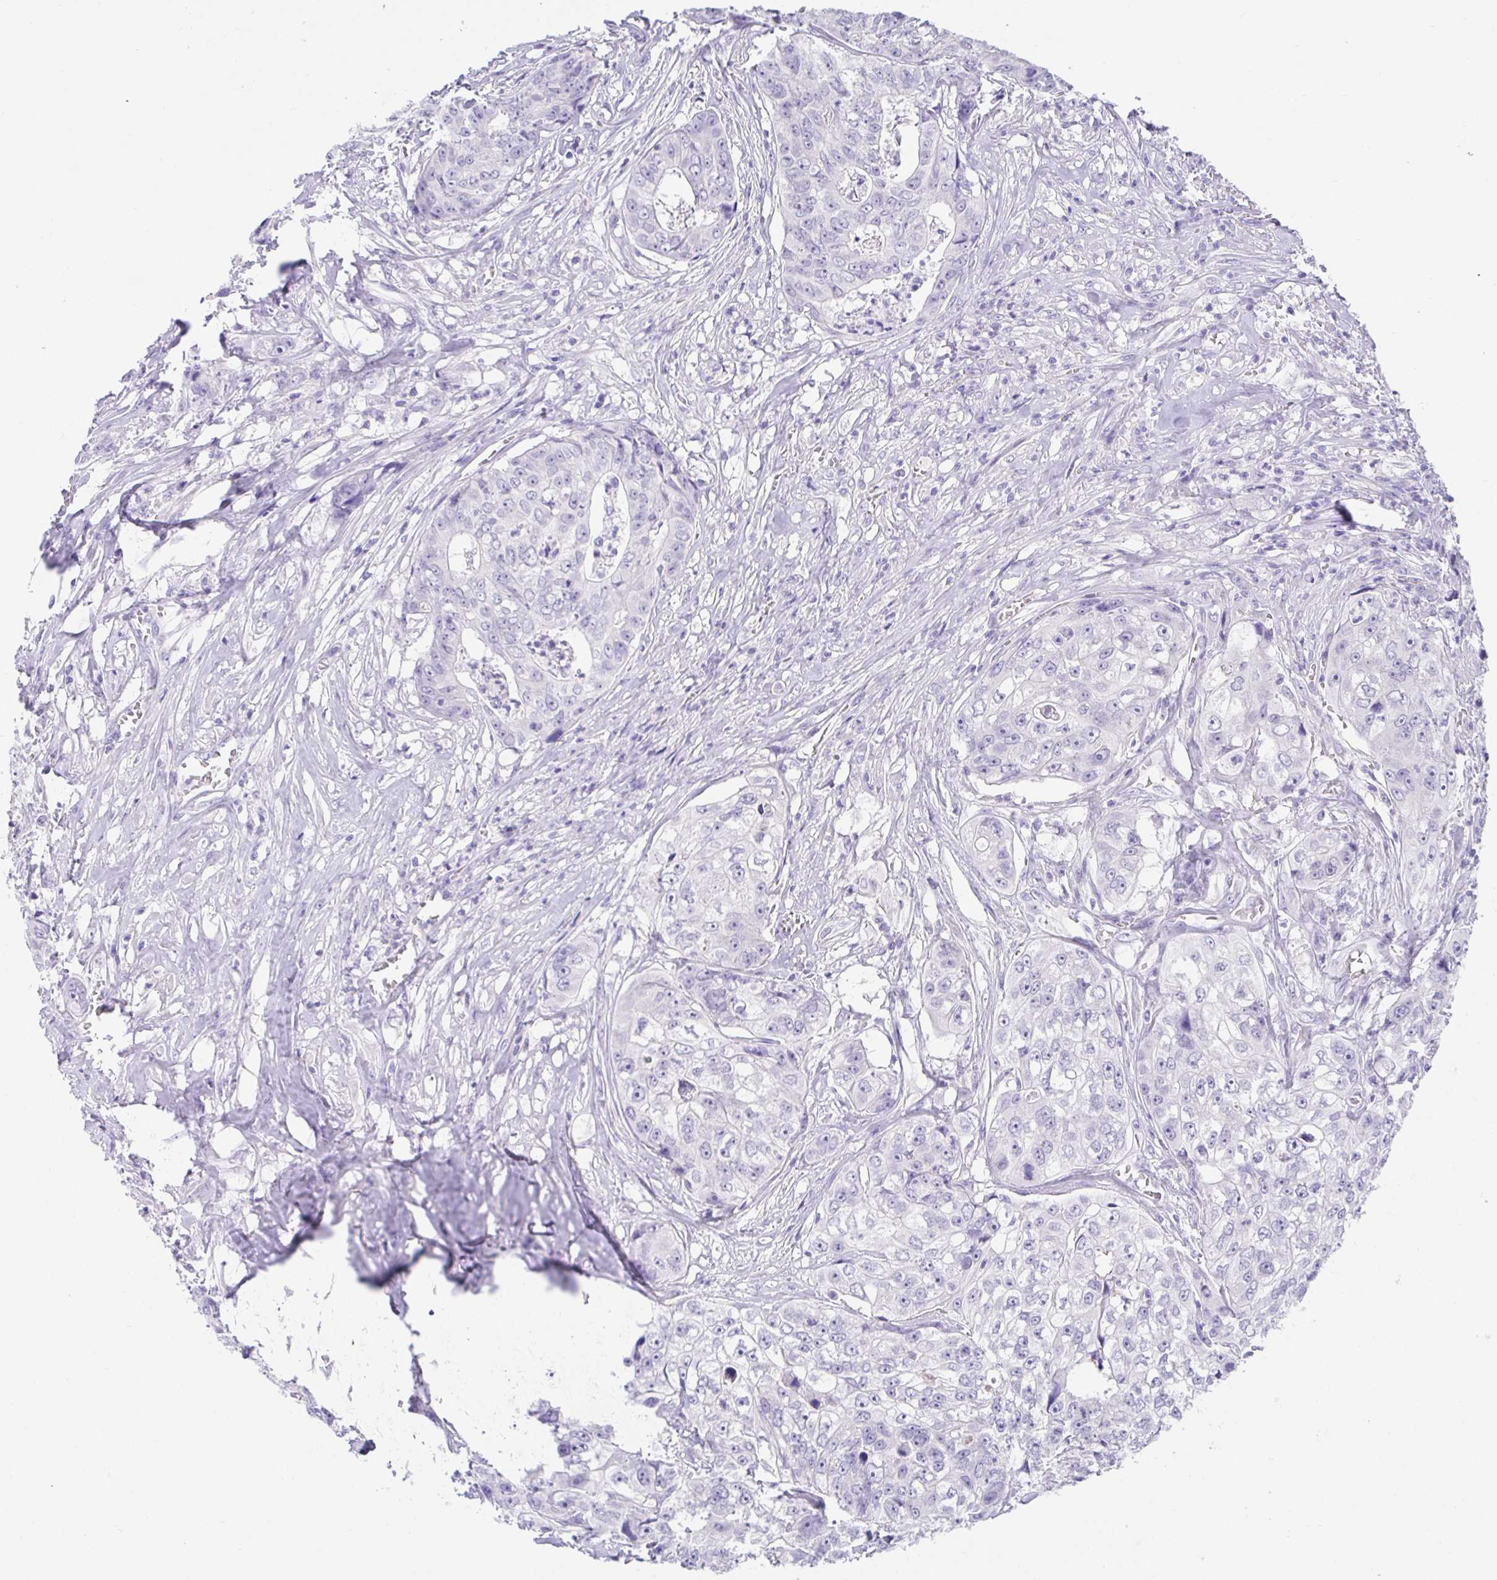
{"staining": {"intensity": "negative", "quantity": "none", "location": "none"}, "tissue": "colorectal cancer", "cell_type": "Tumor cells", "image_type": "cancer", "snomed": [{"axis": "morphology", "description": "Adenocarcinoma, NOS"}, {"axis": "topography", "description": "Rectum"}], "caption": "DAB immunohistochemical staining of adenocarcinoma (colorectal) shows no significant expression in tumor cells. (DAB immunohistochemistry (IHC) with hematoxylin counter stain).", "gene": "SPATA4", "patient": {"sex": "female", "age": 62}}